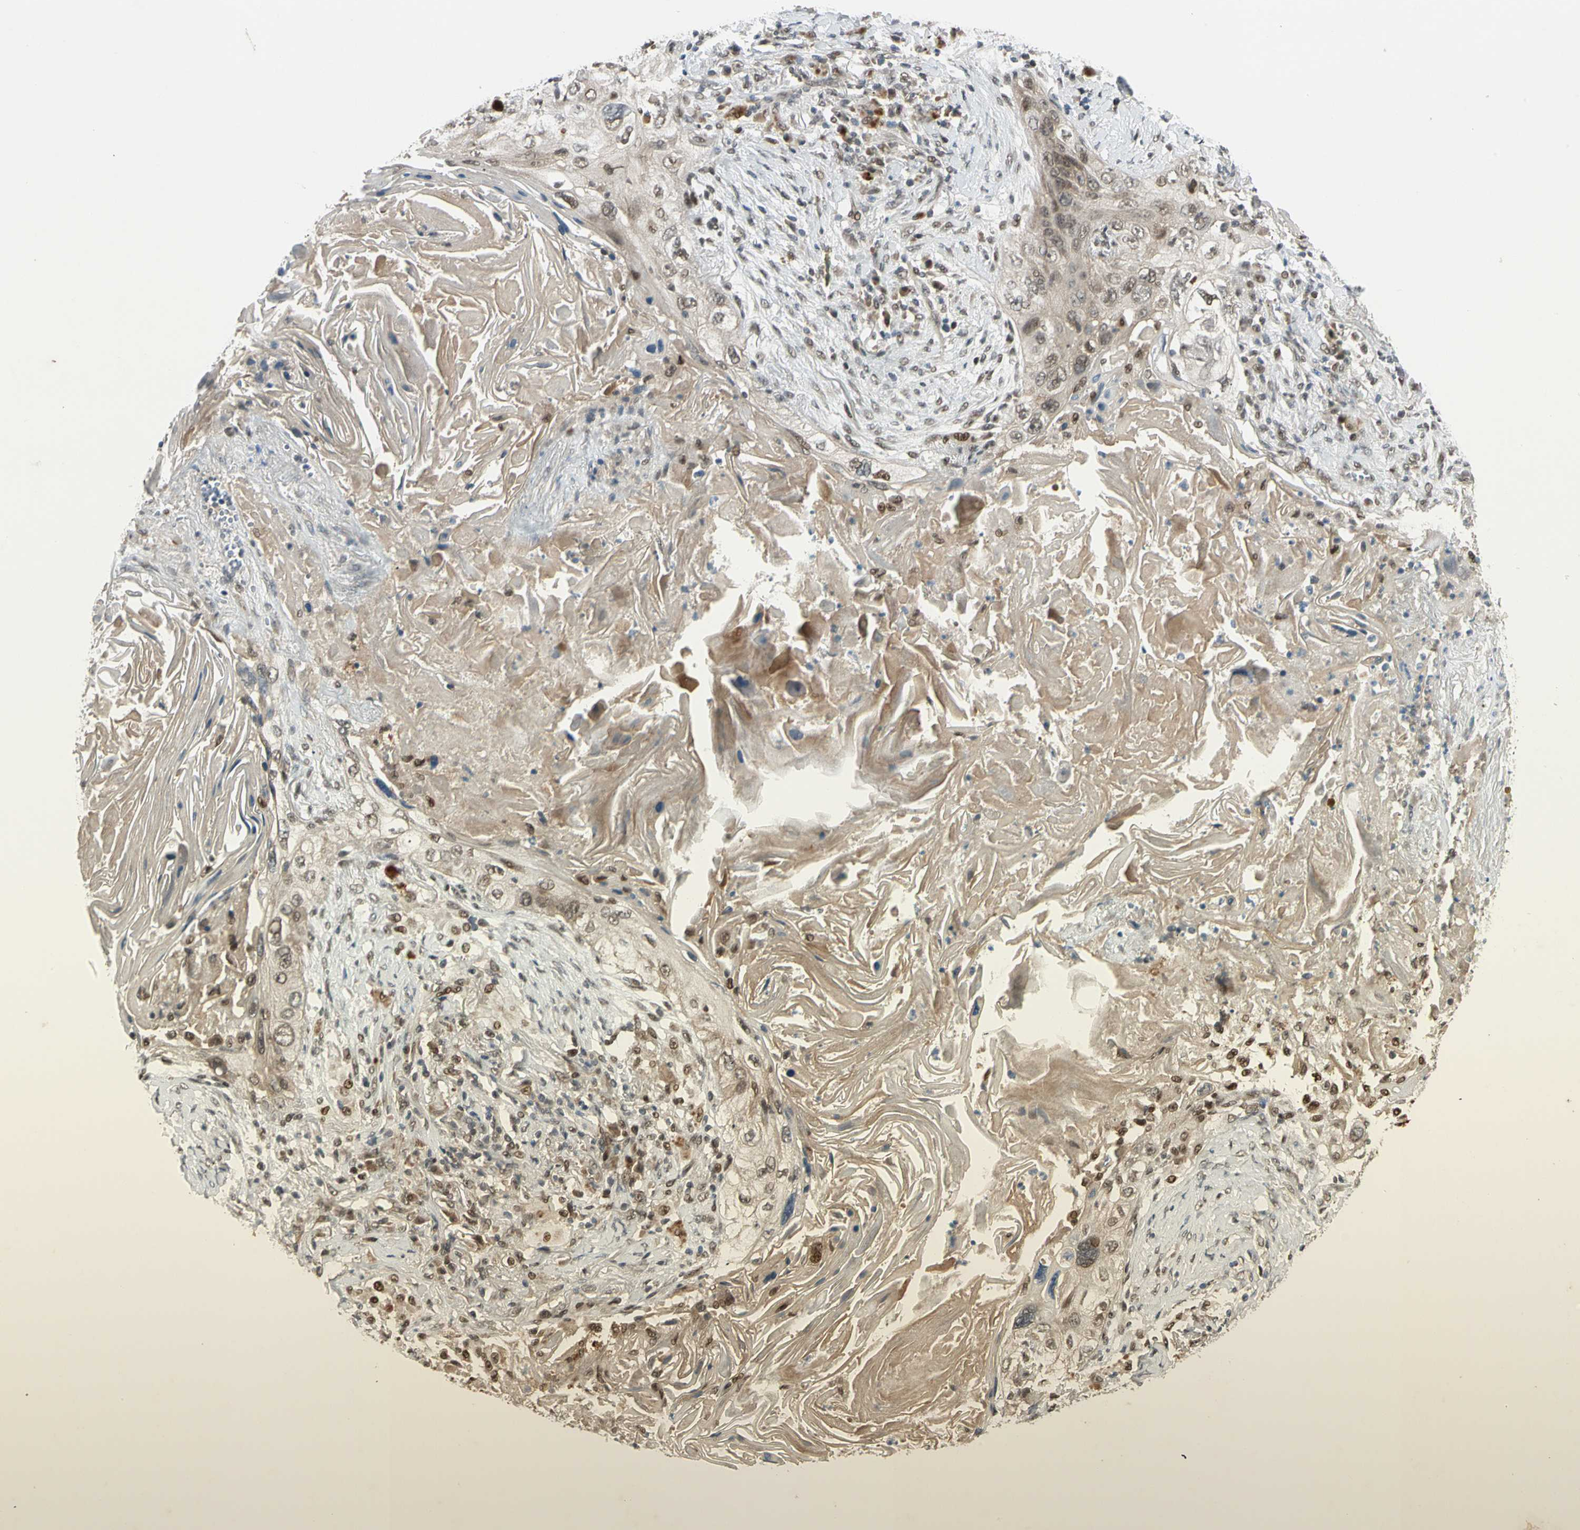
{"staining": {"intensity": "moderate", "quantity": ">75%", "location": "cytoplasmic/membranous"}, "tissue": "lung cancer", "cell_type": "Tumor cells", "image_type": "cancer", "snomed": [{"axis": "morphology", "description": "Squamous cell carcinoma, NOS"}, {"axis": "topography", "description": "Lung"}], "caption": "DAB immunohistochemical staining of squamous cell carcinoma (lung) displays moderate cytoplasmic/membranous protein positivity in approximately >75% of tumor cells. Using DAB (3,3'-diaminobenzidine) (brown) and hematoxylin (blue) stains, captured at high magnification using brightfield microscopy.", "gene": "GTF3A", "patient": {"sex": "female", "age": 67}}